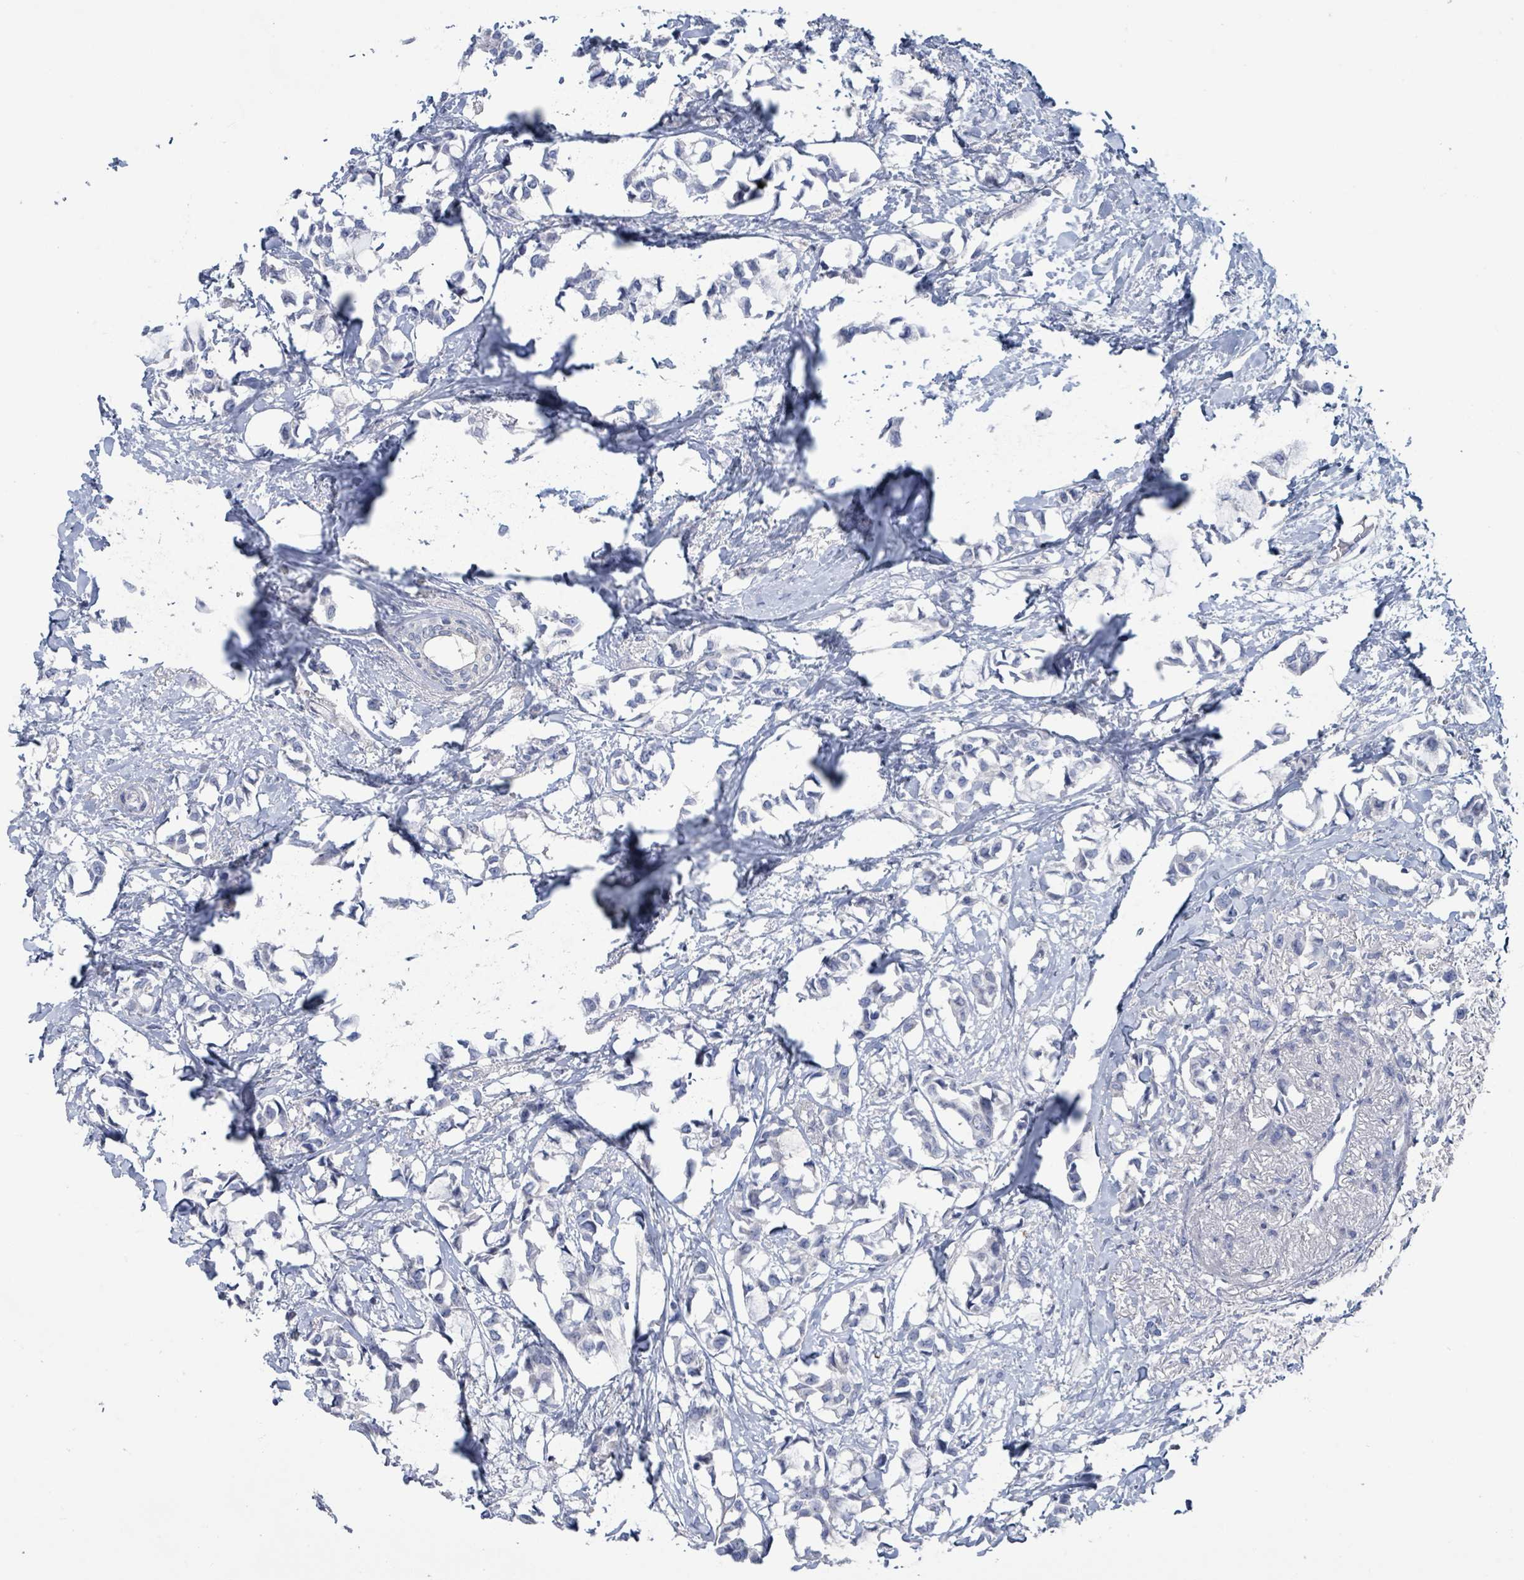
{"staining": {"intensity": "negative", "quantity": "none", "location": "none"}, "tissue": "breast cancer", "cell_type": "Tumor cells", "image_type": "cancer", "snomed": [{"axis": "morphology", "description": "Duct carcinoma"}, {"axis": "topography", "description": "Breast"}], "caption": "Tumor cells are negative for protein expression in human breast infiltrating ductal carcinoma.", "gene": "DGKZ", "patient": {"sex": "female", "age": 73}}